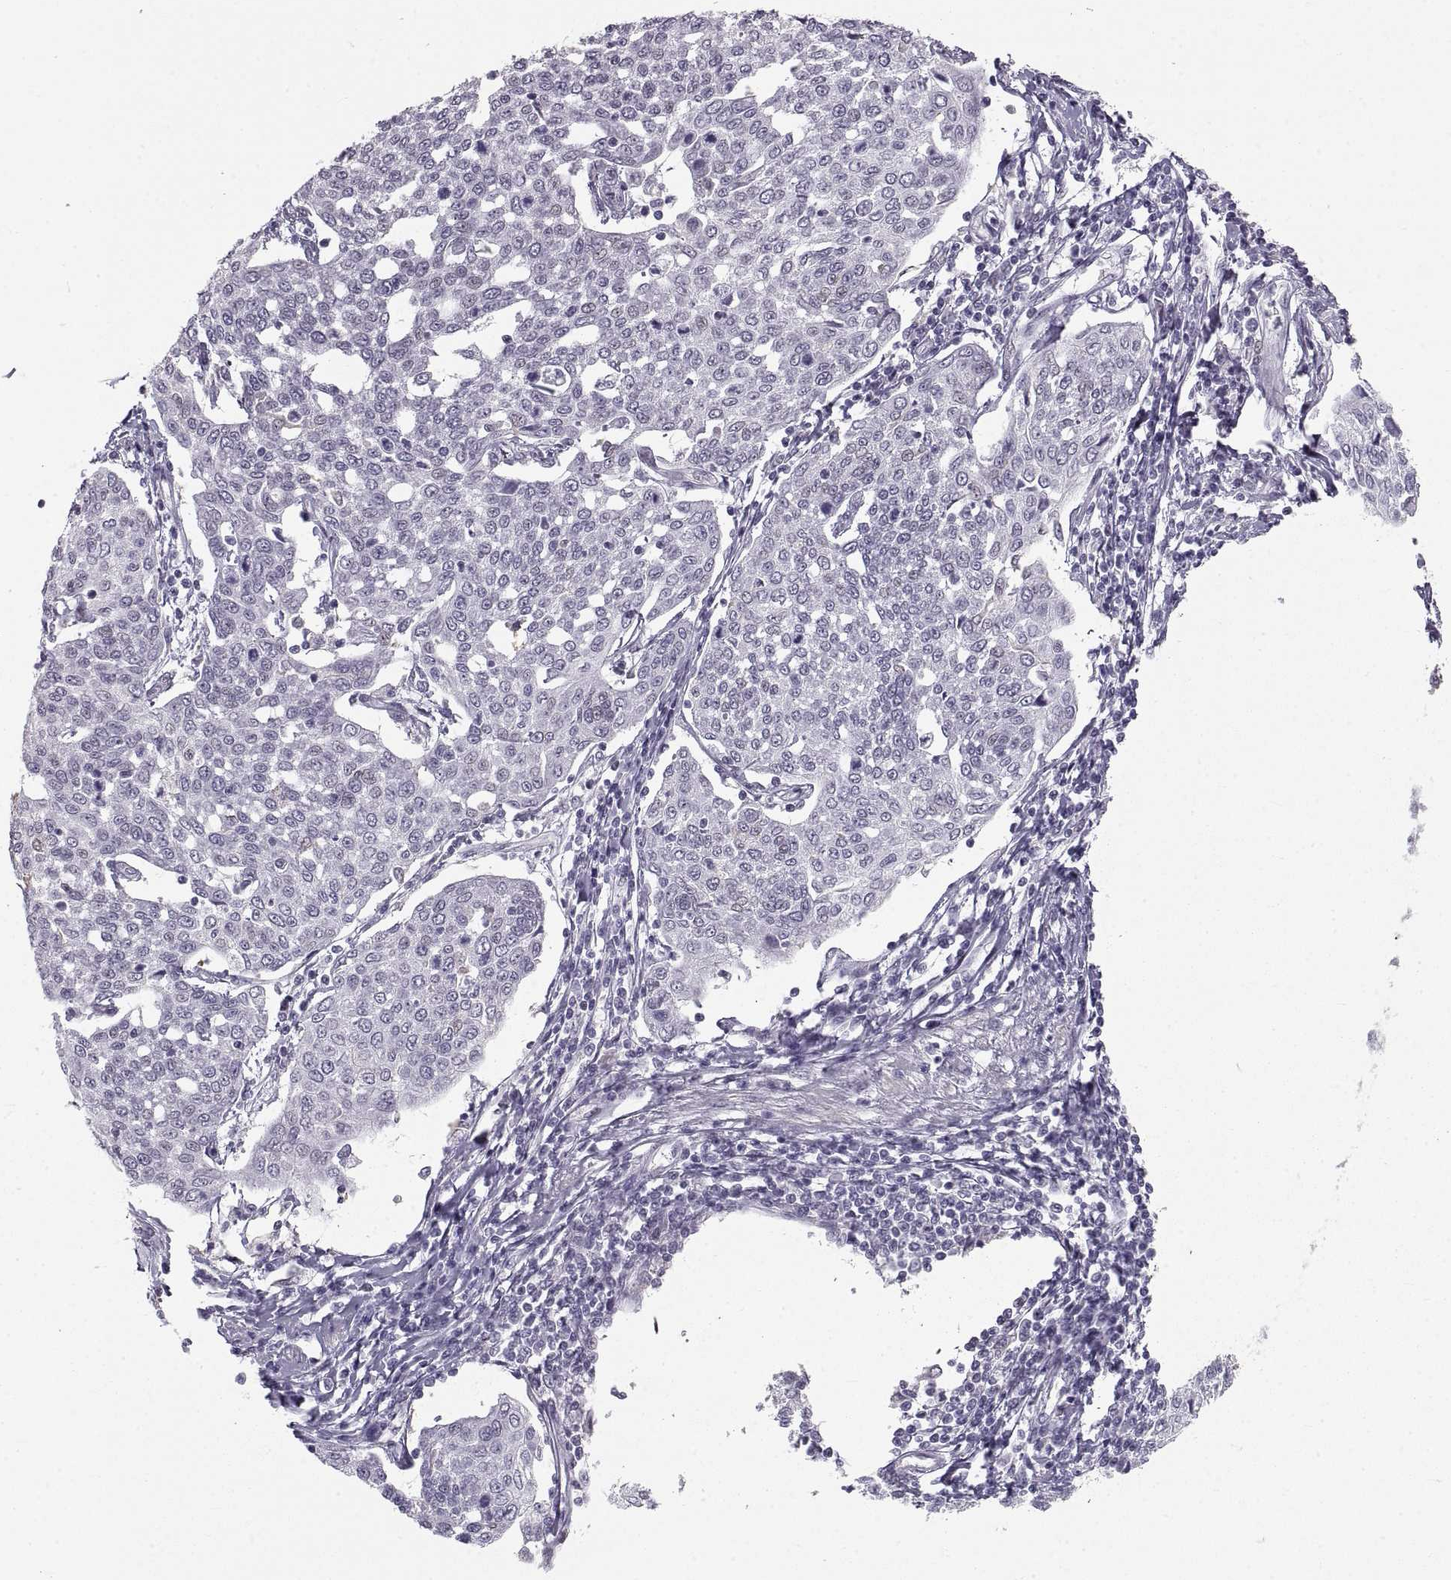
{"staining": {"intensity": "weak", "quantity": "<25%", "location": "cytoplasmic/membranous"}, "tissue": "cervical cancer", "cell_type": "Tumor cells", "image_type": "cancer", "snomed": [{"axis": "morphology", "description": "Squamous cell carcinoma, NOS"}, {"axis": "topography", "description": "Cervix"}], "caption": "Cervical squamous cell carcinoma was stained to show a protein in brown. There is no significant expression in tumor cells.", "gene": "NANOS3", "patient": {"sex": "female", "age": 34}}